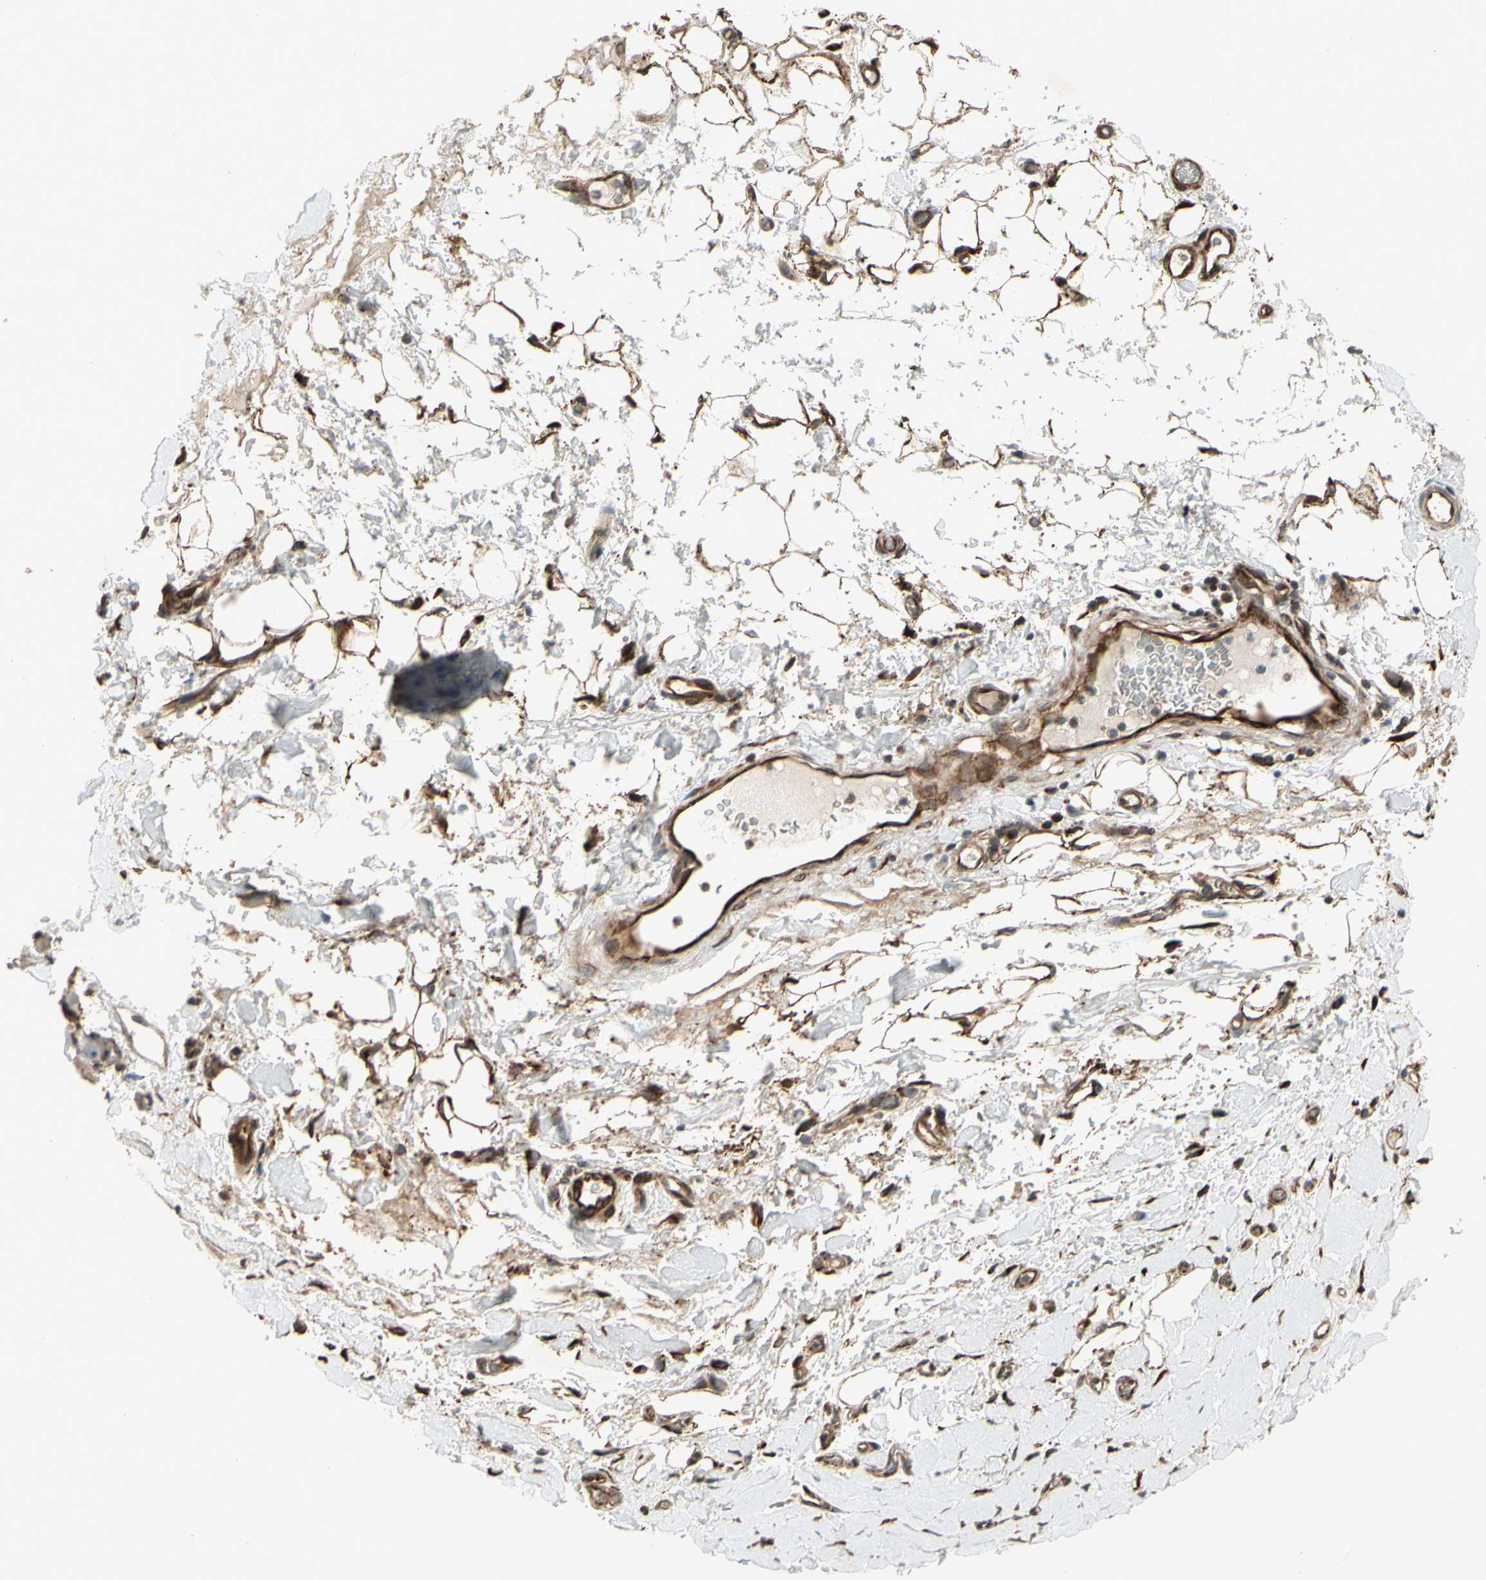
{"staining": {"intensity": "moderate", "quantity": ">75%", "location": "cytoplasmic/membranous"}, "tissue": "adipose tissue", "cell_type": "Adipocytes", "image_type": "normal", "snomed": [{"axis": "morphology", "description": "Normal tissue, NOS"}, {"axis": "morphology", "description": "Adenocarcinoma, NOS"}, {"axis": "topography", "description": "Esophagus"}], "caption": "Moderate cytoplasmic/membranous staining for a protein is appreciated in approximately >75% of adipocytes of unremarkable adipose tissue using immunohistochemistry (IHC).", "gene": "SLC39A9", "patient": {"sex": "male", "age": 62}}